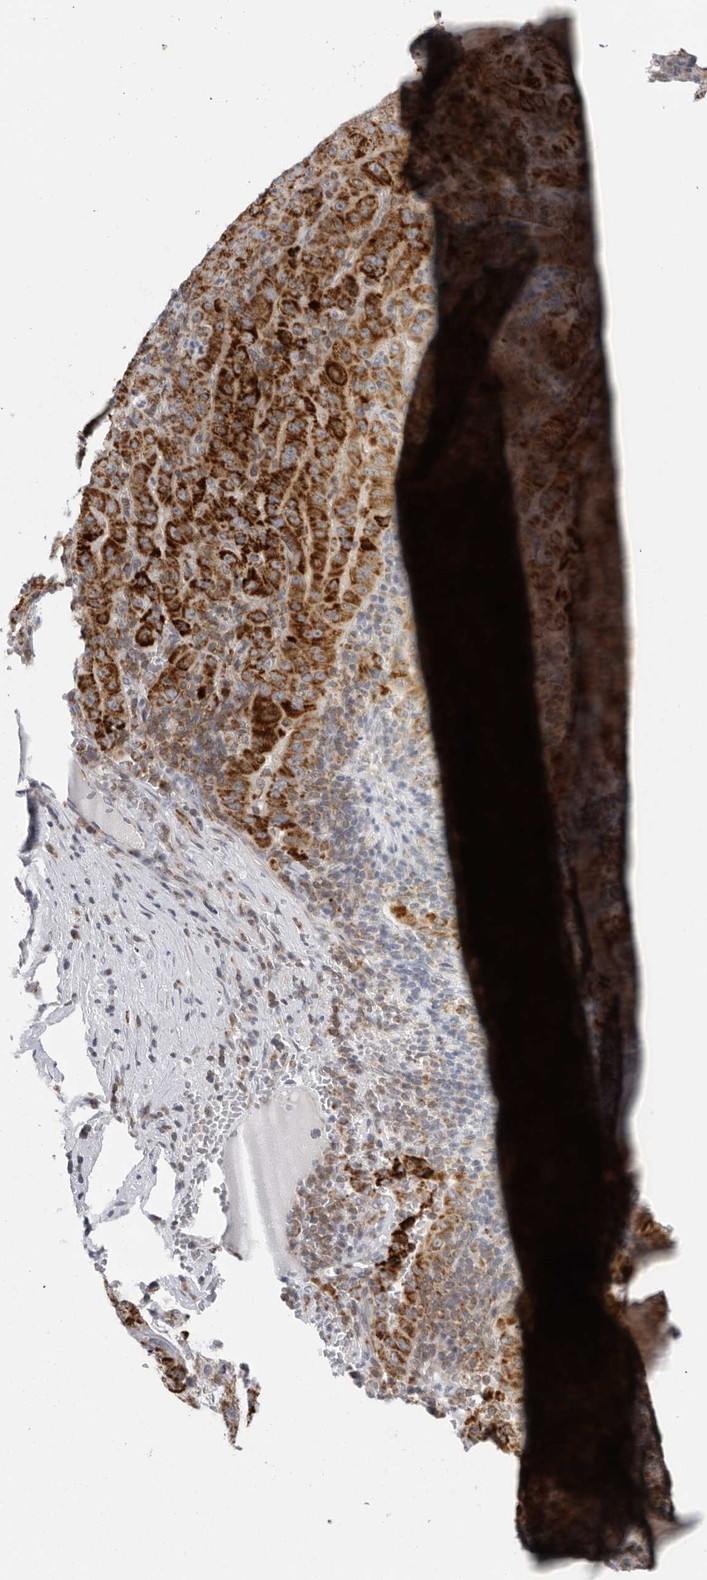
{"staining": {"intensity": "strong", "quantity": ">75%", "location": "cytoplasmic/membranous"}, "tissue": "pancreatic cancer", "cell_type": "Tumor cells", "image_type": "cancer", "snomed": [{"axis": "morphology", "description": "Adenocarcinoma, NOS"}, {"axis": "topography", "description": "Pancreas"}], "caption": "High-magnification brightfield microscopy of adenocarcinoma (pancreatic) stained with DAB (3,3'-diaminobenzidine) (brown) and counterstained with hematoxylin (blue). tumor cells exhibit strong cytoplasmic/membranous positivity is appreciated in approximately>75% of cells.", "gene": "CPT2", "patient": {"sex": "male", "age": 63}}